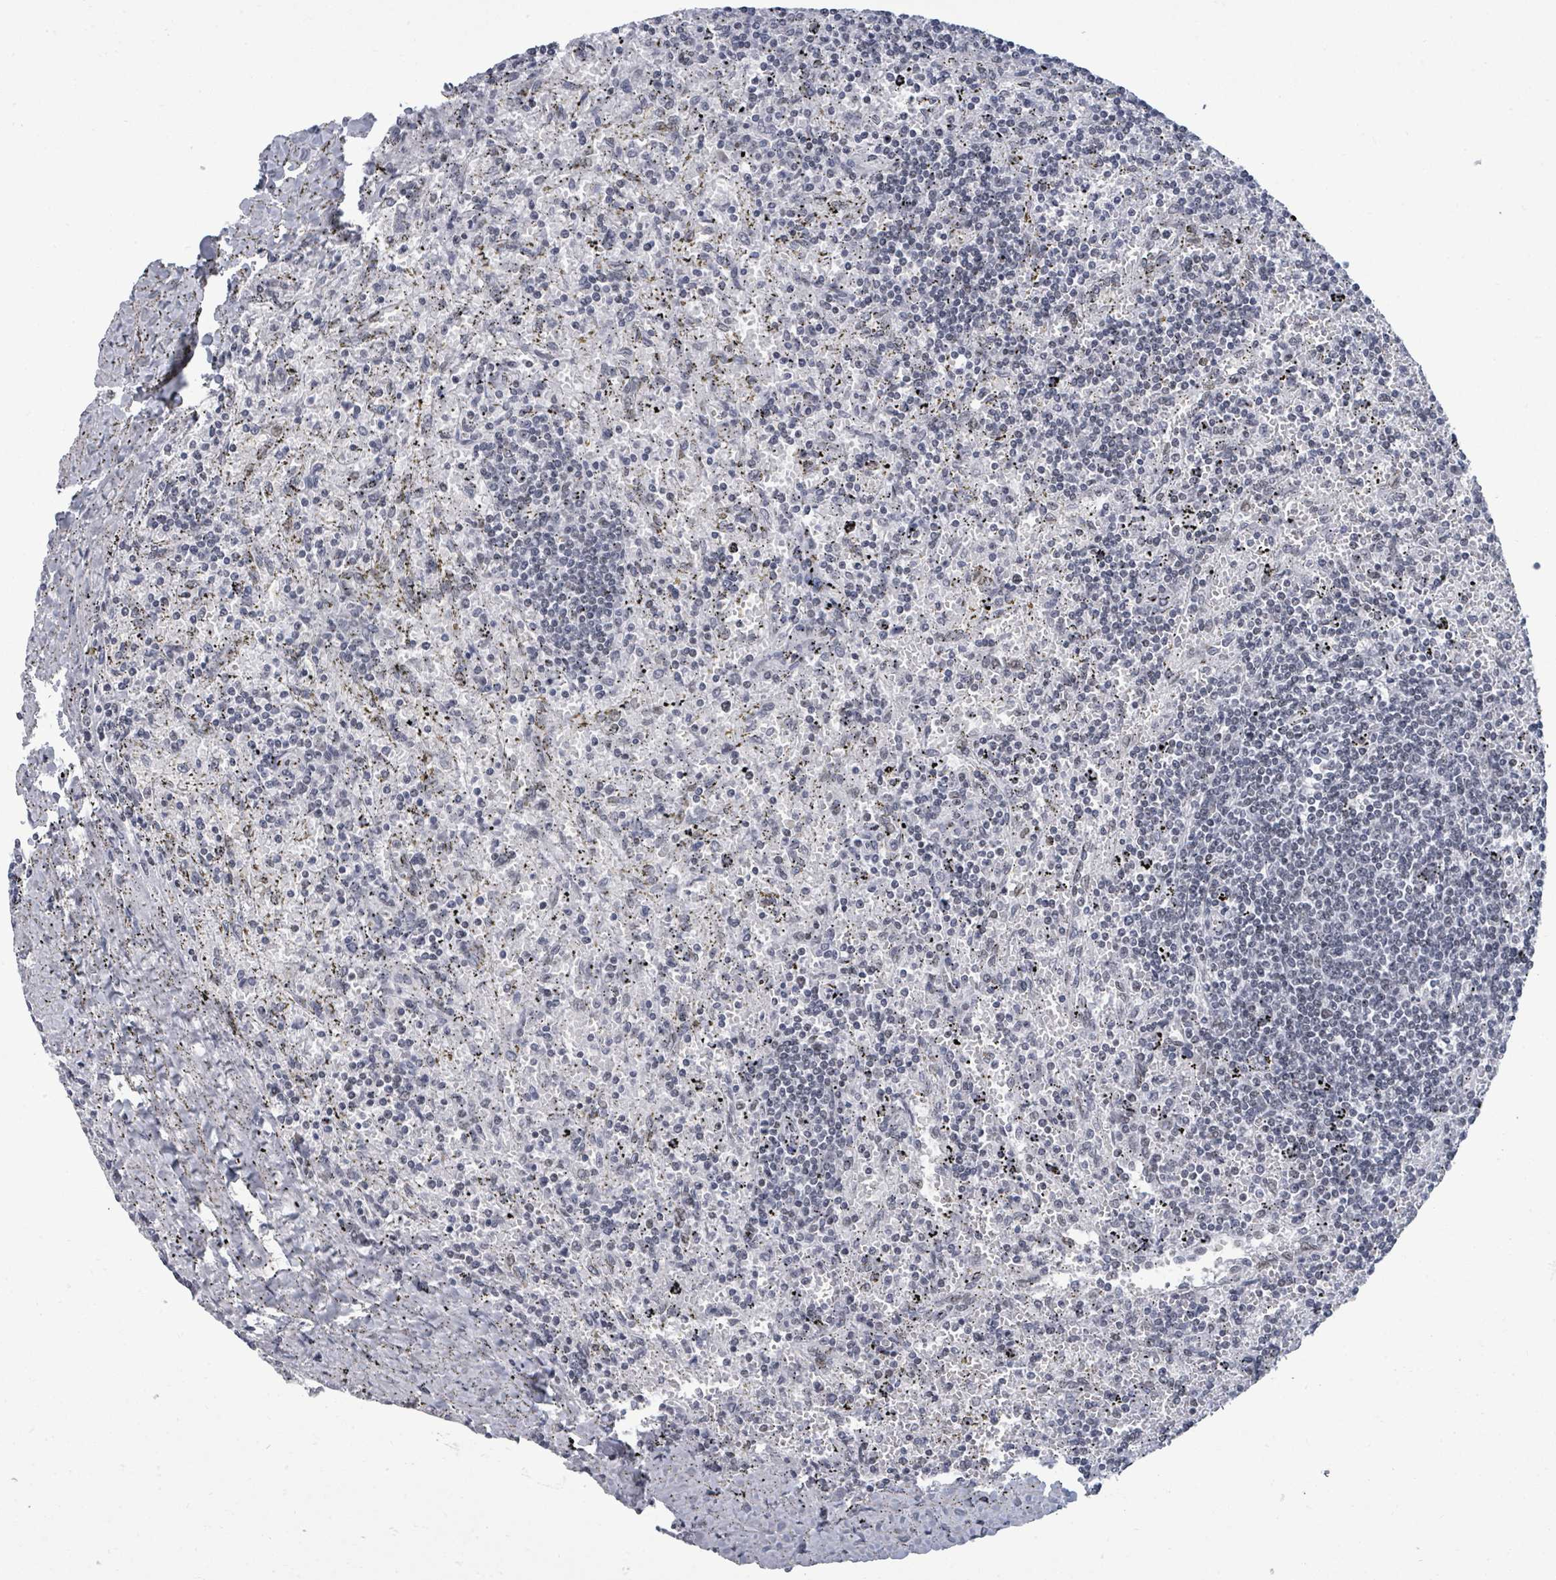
{"staining": {"intensity": "negative", "quantity": "none", "location": "none"}, "tissue": "lymphoma", "cell_type": "Tumor cells", "image_type": "cancer", "snomed": [{"axis": "morphology", "description": "Malignant lymphoma, non-Hodgkin's type, Low grade"}, {"axis": "topography", "description": "Spleen"}], "caption": "Protein analysis of lymphoma shows no significant positivity in tumor cells.", "gene": "ERCC5", "patient": {"sex": "male", "age": 76}}